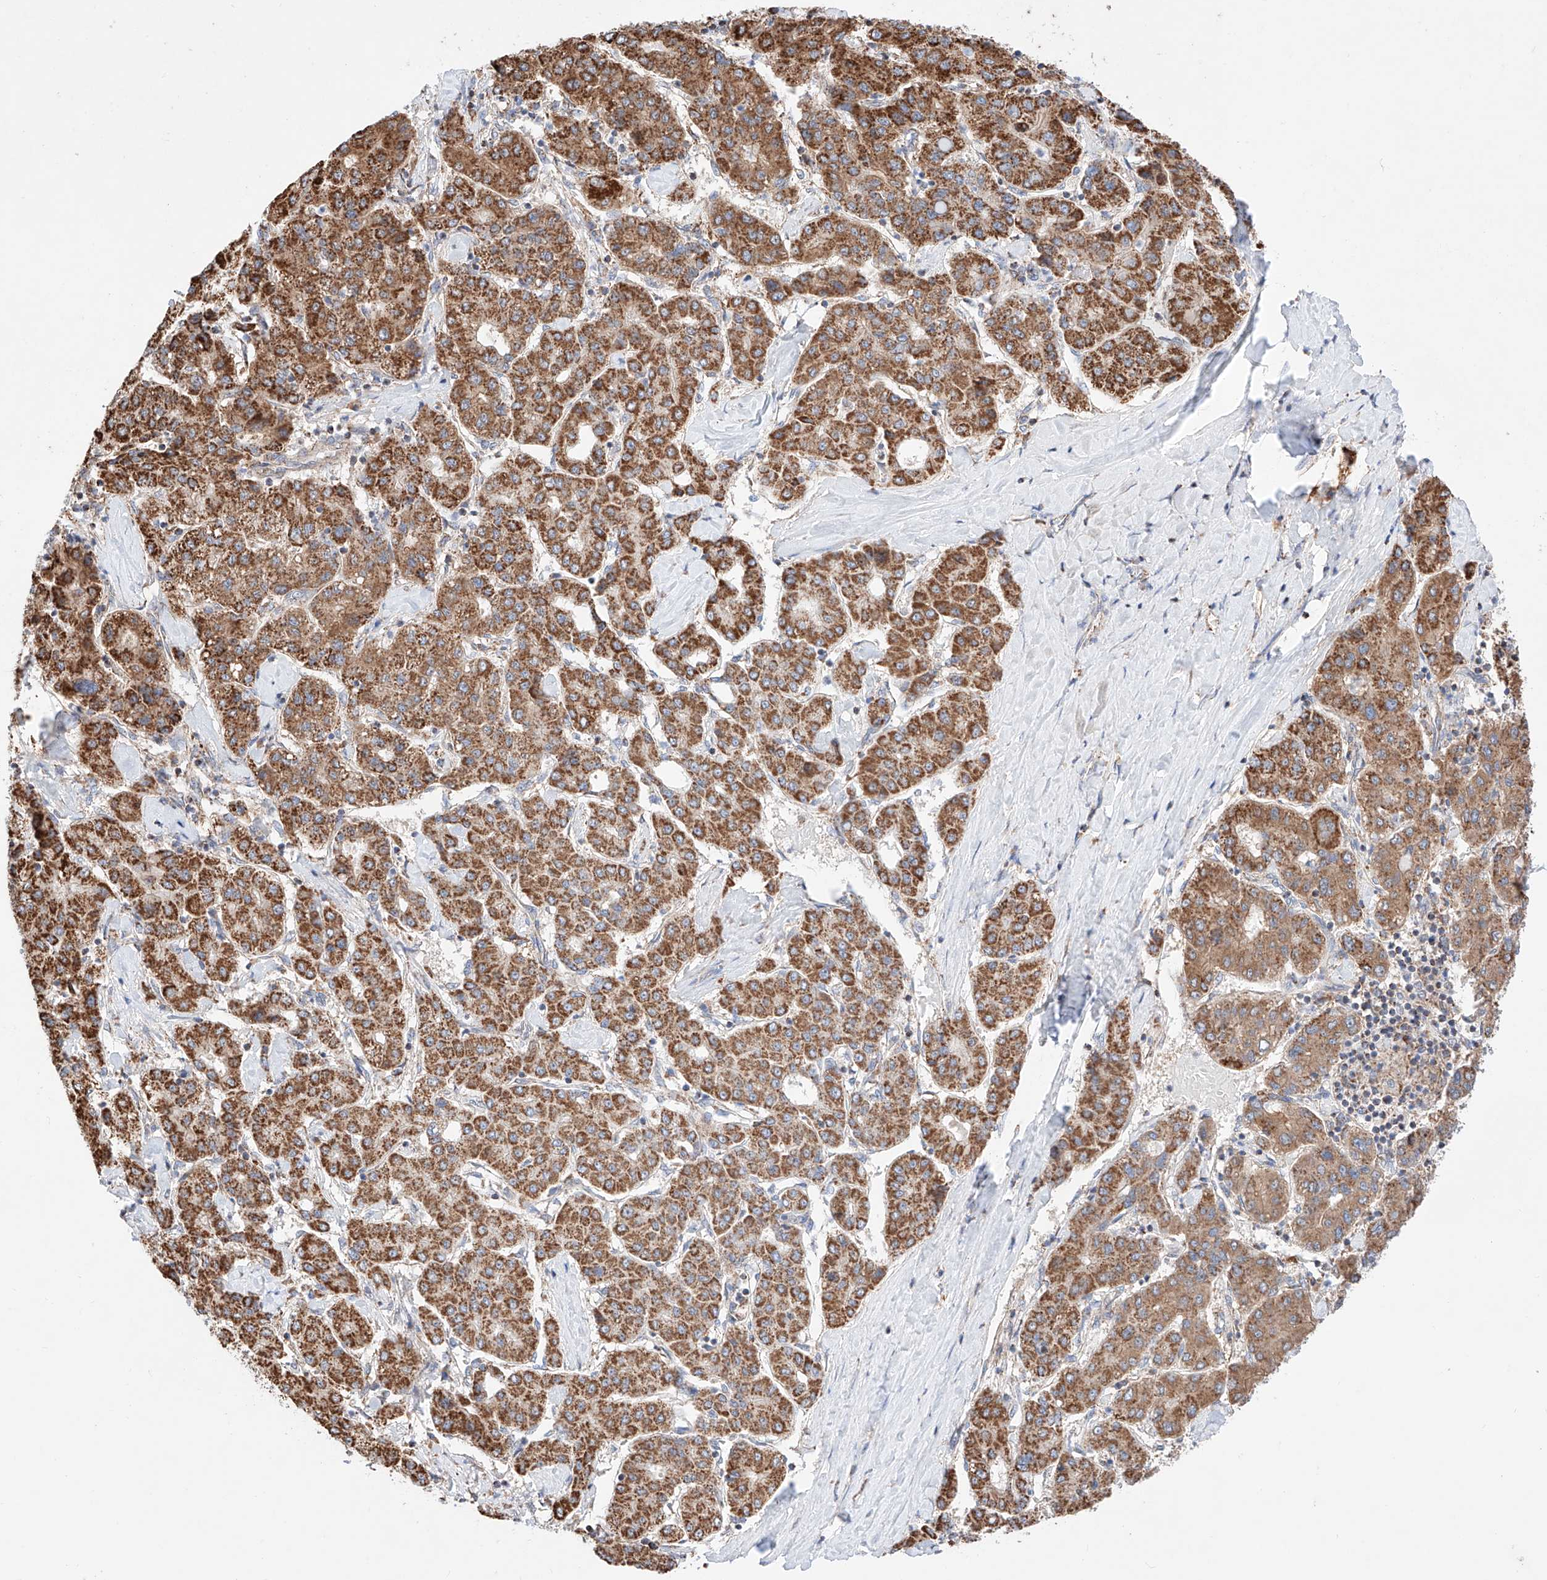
{"staining": {"intensity": "strong", "quantity": ">75%", "location": "cytoplasmic/membranous"}, "tissue": "liver cancer", "cell_type": "Tumor cells", "image_type": "cancer", "snomed": [{"axis": "morphology", "description": "Carcinoma, Hepatocellular, NOS"}, {"axis": "topography", "description": "Liver"}], "caption": "Protein positivity by immunohistochemistry shows strong cytoplasmic/membranous expression in approximately >75% of tumor cells in liver cancer. The staining is performed using DAB (3,3'-diaminobenzidine) brown chromogen to label protein expression. The nuclei are counter-stained blue using hematoxylin.", "gene": "KTI12", "patient": {"sex": "male", "age": 65}}